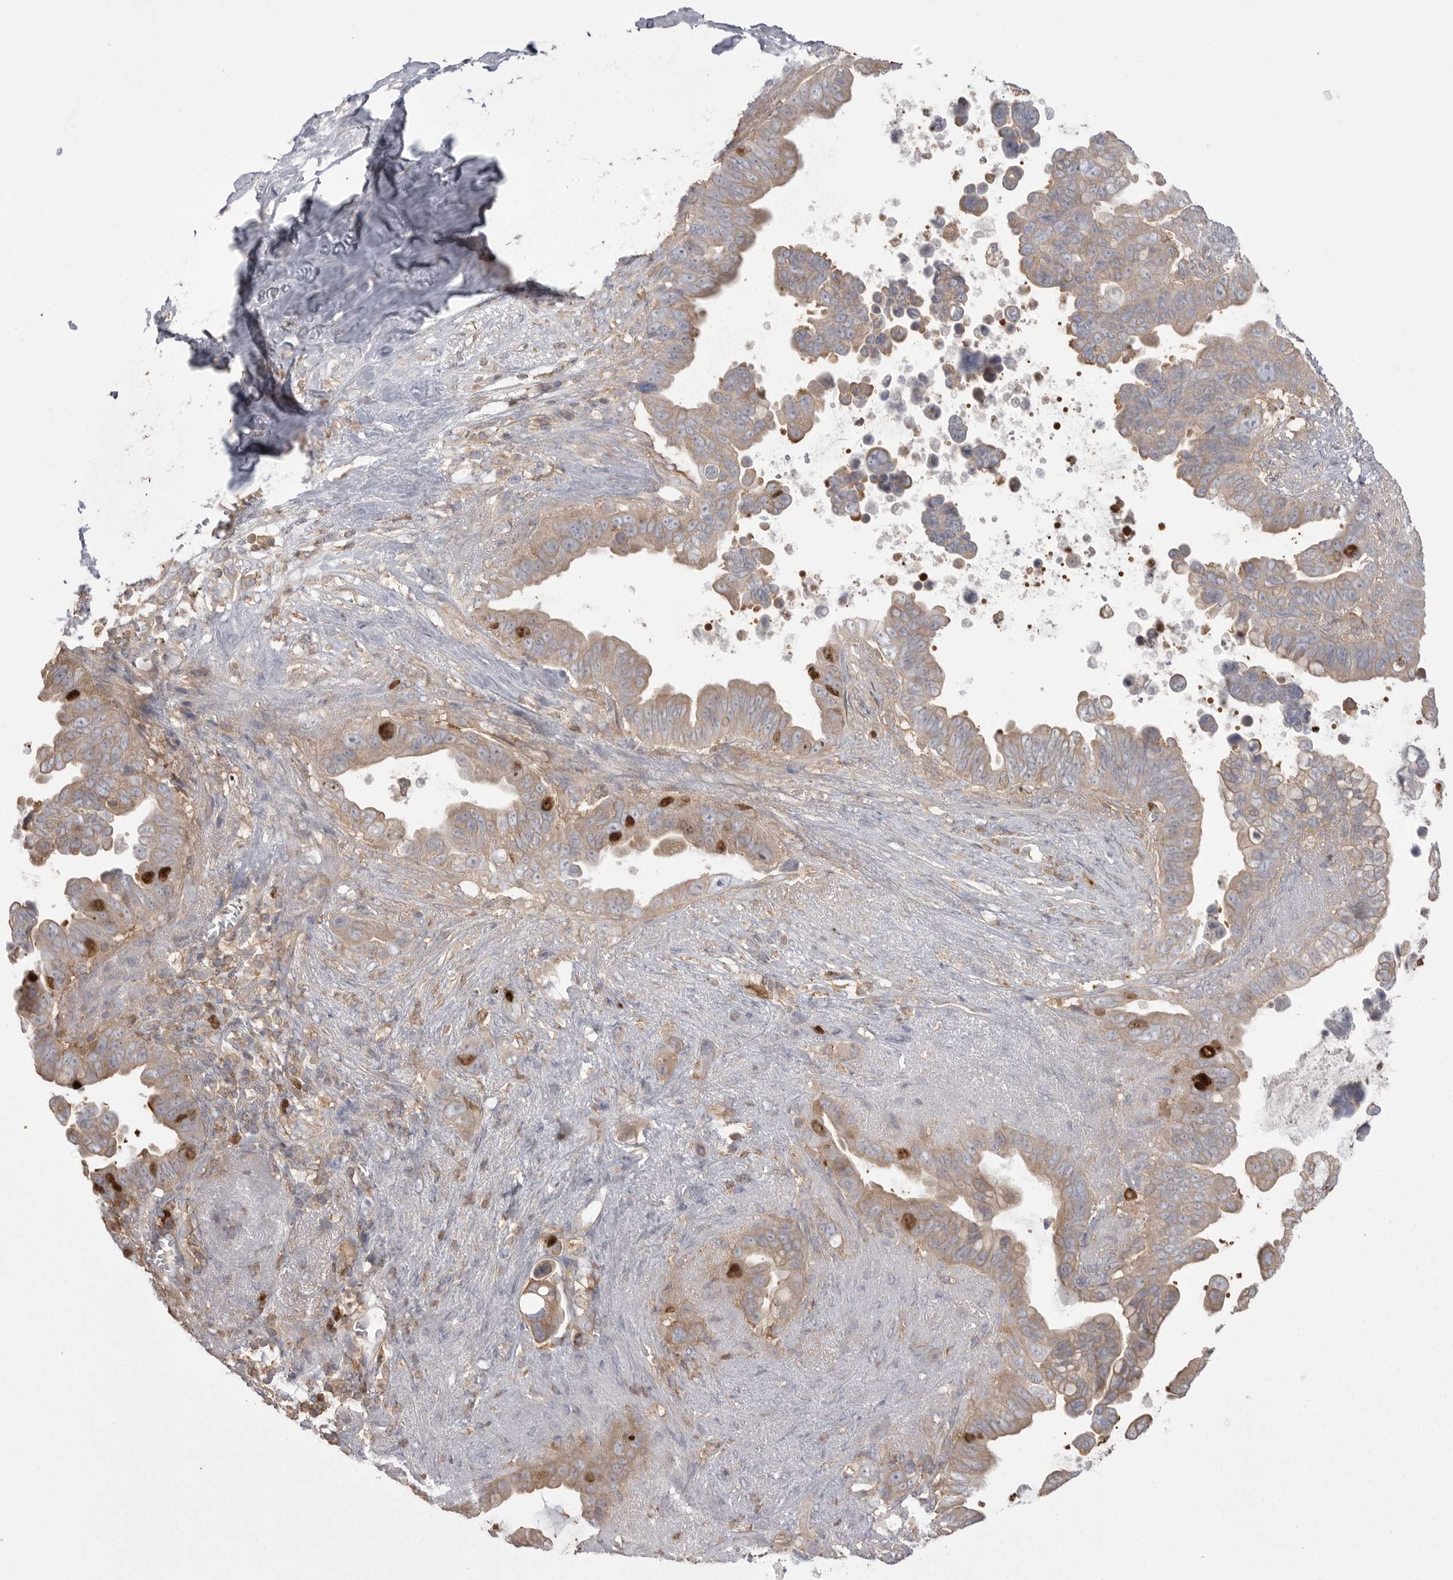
{"staining": {"intensity": "strong", "quantity": "<25%", "location": "nuclear"}, "tissue": "pancreatic cancer", "cell_type": "Tumor cells", "image_type": "cancer", "snomed": [{"axis": "morphology", "description": "Adenocarcinoma, NOS"}, {"axis": "topography", "description": "Pancreas"}], "caption": "Immunohistochemical staining of pancreatic adenocarcinoma reveals medium levels of strong nuclear expression in approximately <25% of tumor cells.", "gene": "TOP2A", "patient": {"sex": "female", "age": 72}}